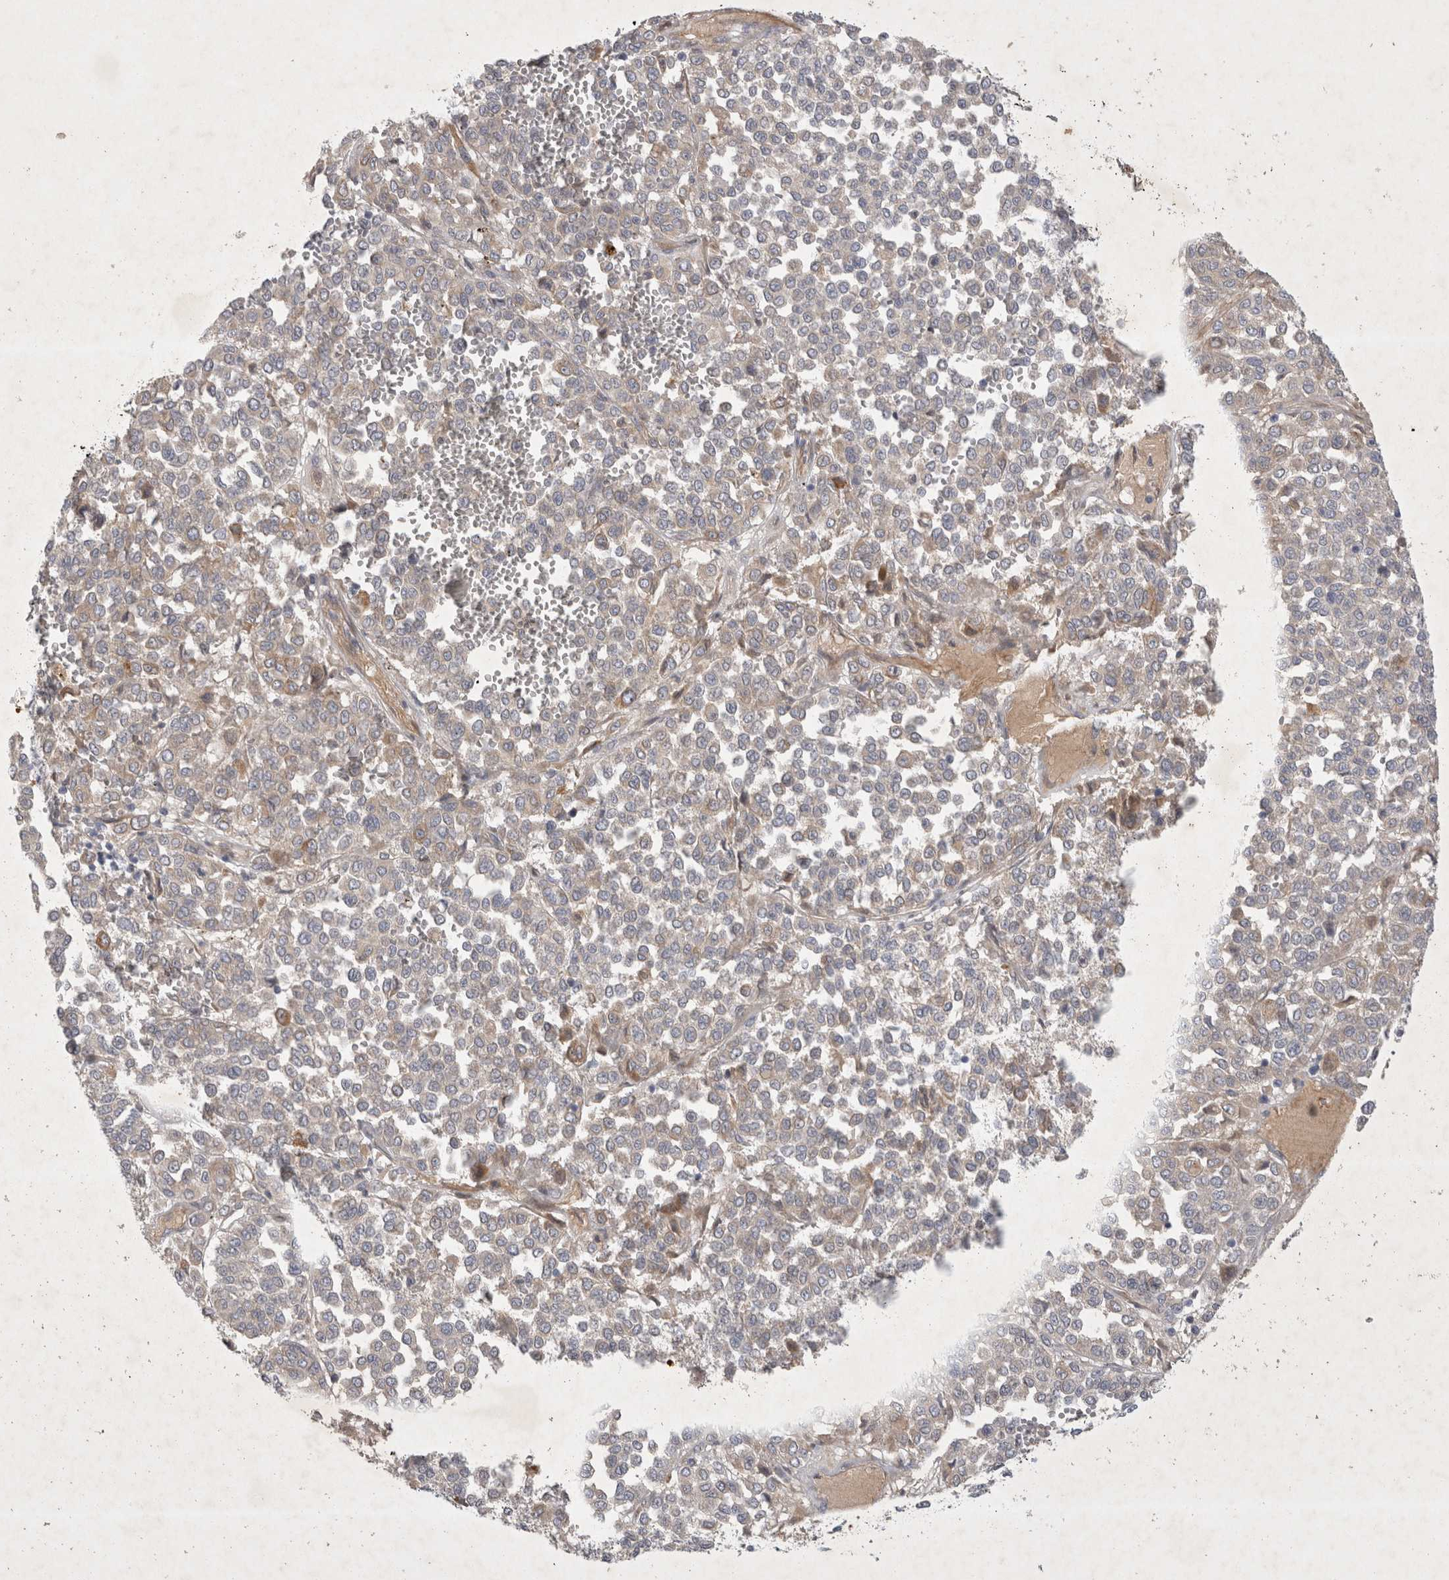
{"staining": {"intensity": "negative", "quantity": "none", "location": "none"}, "tissue": "melanoma", "cell_type": "Tumor cells", "image_type": "cancer", "snomed": [{"axis": "morphology", "description": "Malignant melanoma, Metastatic site"}, {"axis": "topography", "description": "Pancreas"}], "caption": "Tumor cells show no significant positivity in melanoma. Nuclei are stained in blue.", "gene": "BZW2", "patient": {"sex": "female", "age": 30}}